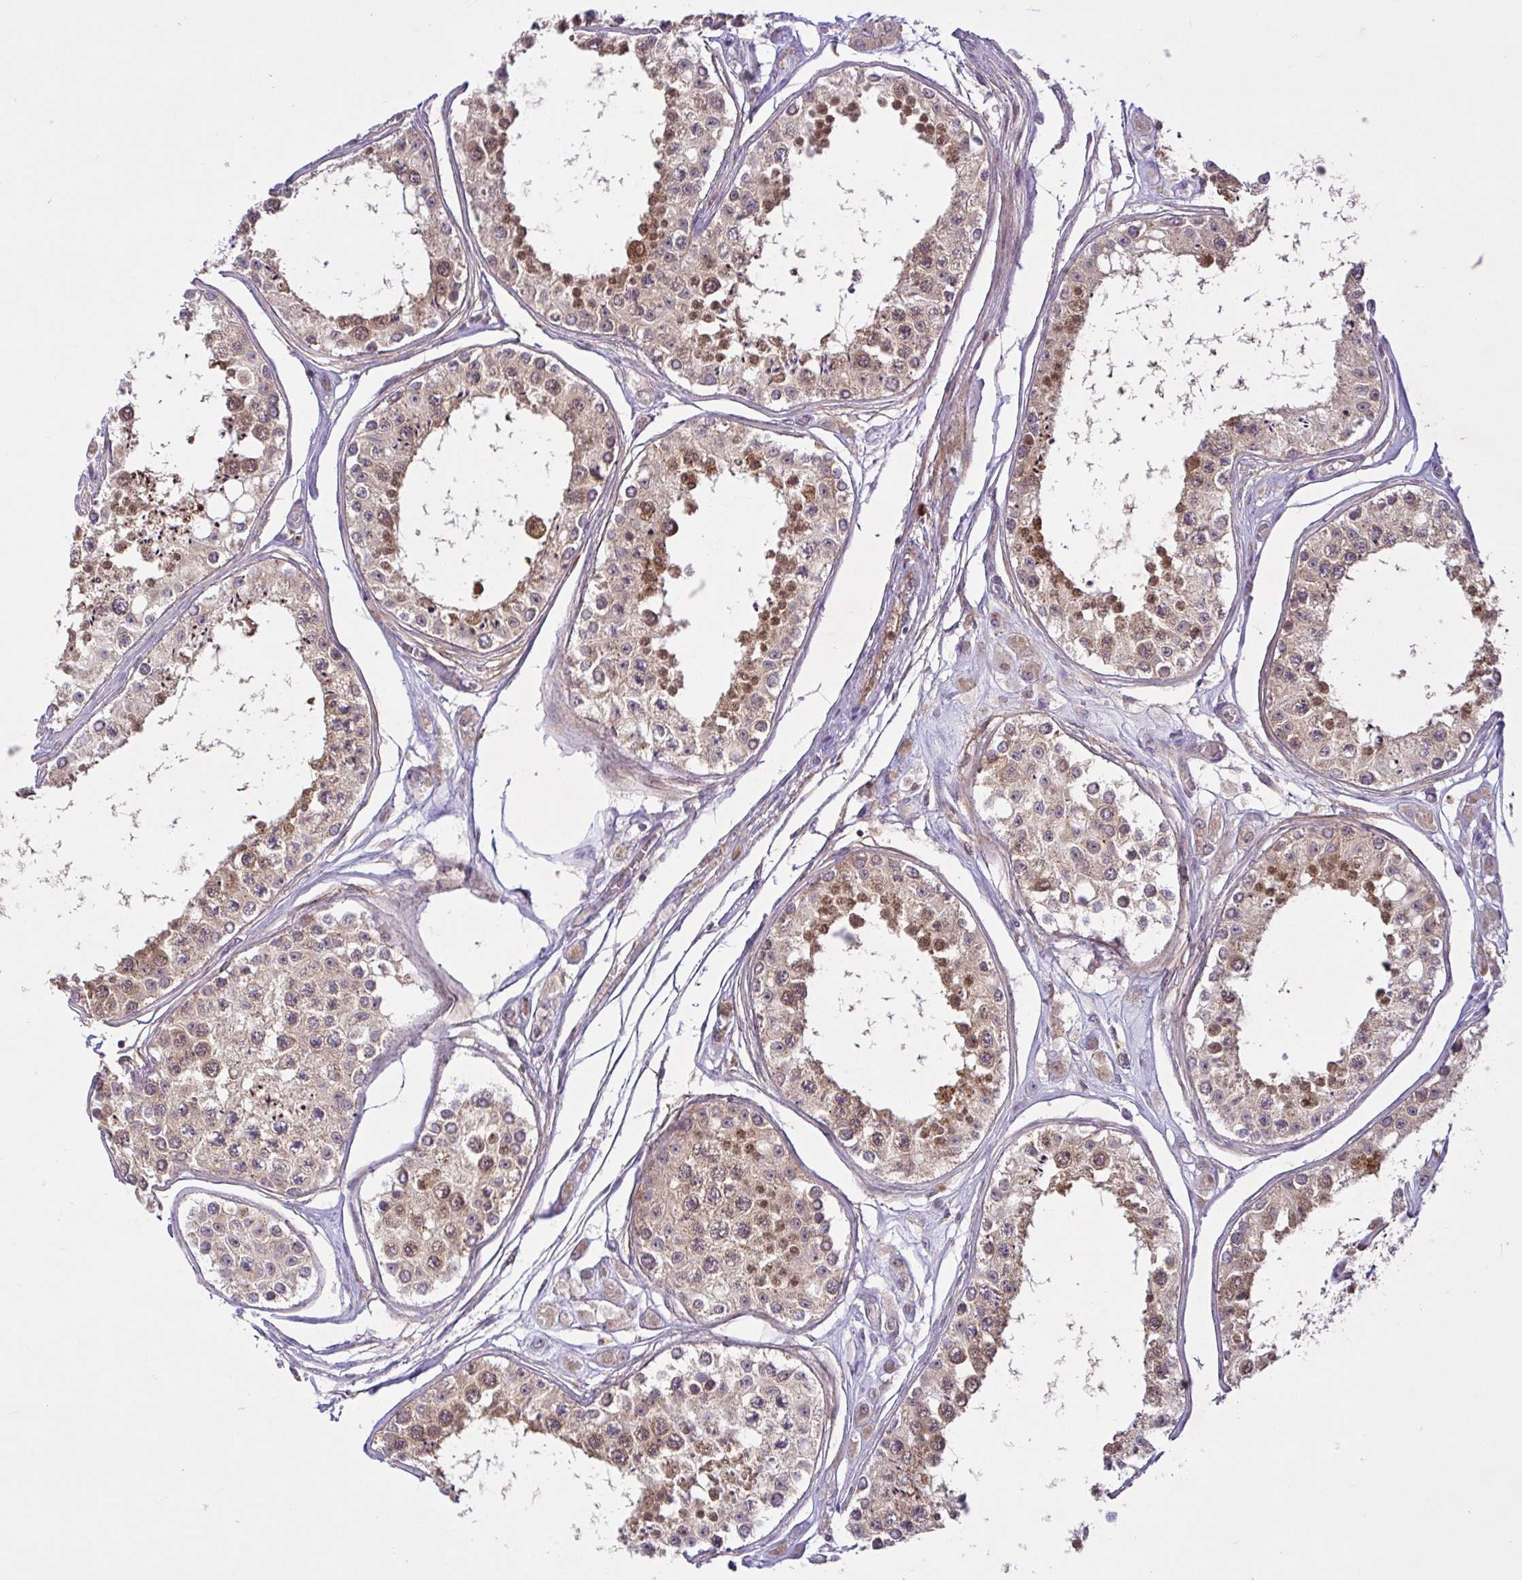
{"staining": {"intensity": "moderate", "quantity": ">75%", "location": "cytoplasmic/membranous"}, "tissue": "testis", "cell_type": "Cells in seminiferous ducts", "image_type": "normal", "snomed": [{"axis": "morphology", "description": "Normal tissue, NOS"}, {"axis": "topography", "description": "Testis"}], "caption": "DAB immunohistochemical staining of normal human testis reveals moderate cytoplasmic/membranous protein staining in about >75% of cells in seminiferous ducts.", "gene": "NTPCR", "patient": {"sex": "male", "age": 25}}